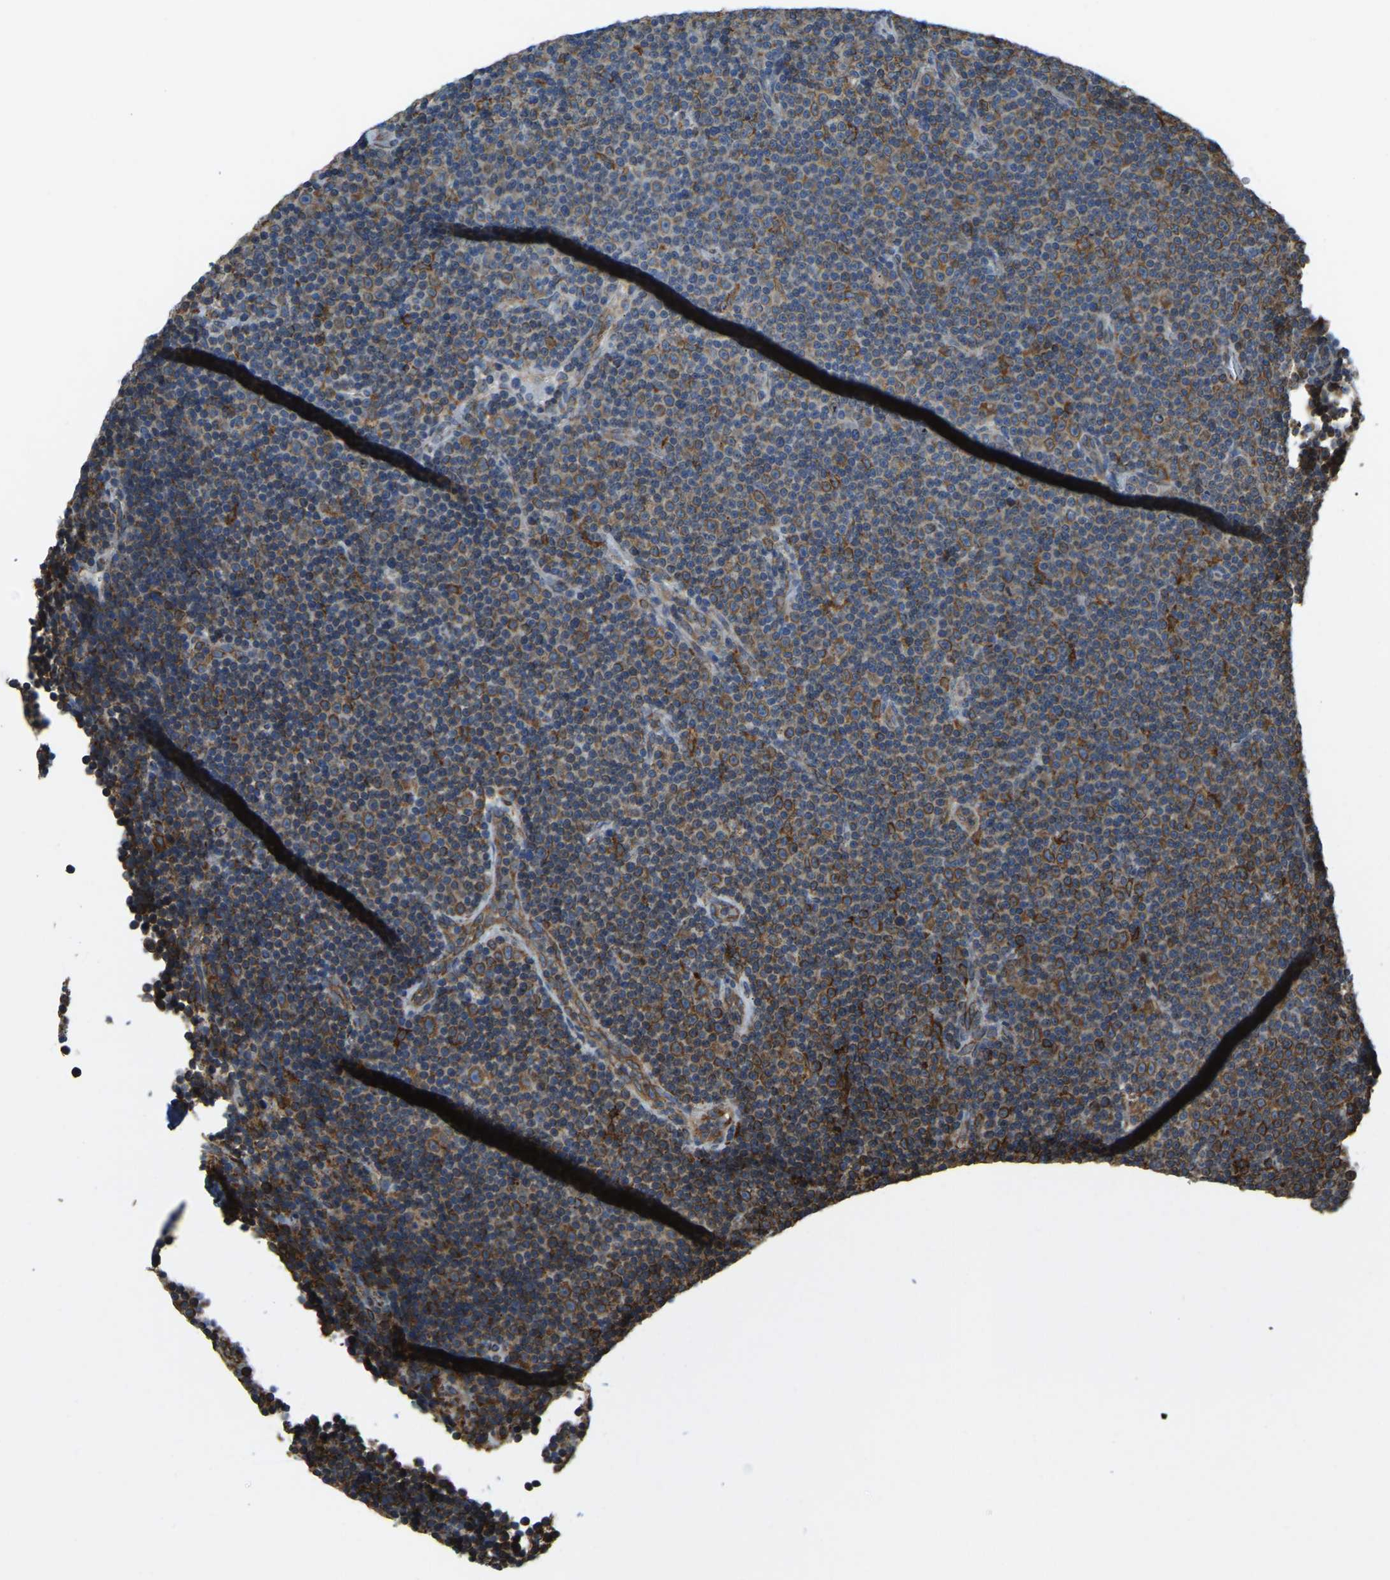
{"staining": {"intensity": "strong", "quantity": "25%-75%", "location": "cytoplasmic/membranous"}, "tissue": "lymphoma", "cell_type": "Tumor cells", "image_type": "cancer", "snomed": [{"axis": "morphology", "description": "Malignant lymphoma, non-Hodgkin's type, Low grade"}, {"axis": "topography", "description": "Lymph node"}], "caption": "Low-grade malignant lymphoma, non-Hodgkin's type stained for a protein (brown) reveals strong cytoplasmic/membranous positive positivity in about 25%-75% of tumor cells.", "gene": "RNF115", "patient": {"sex": "female", "age": 67}}